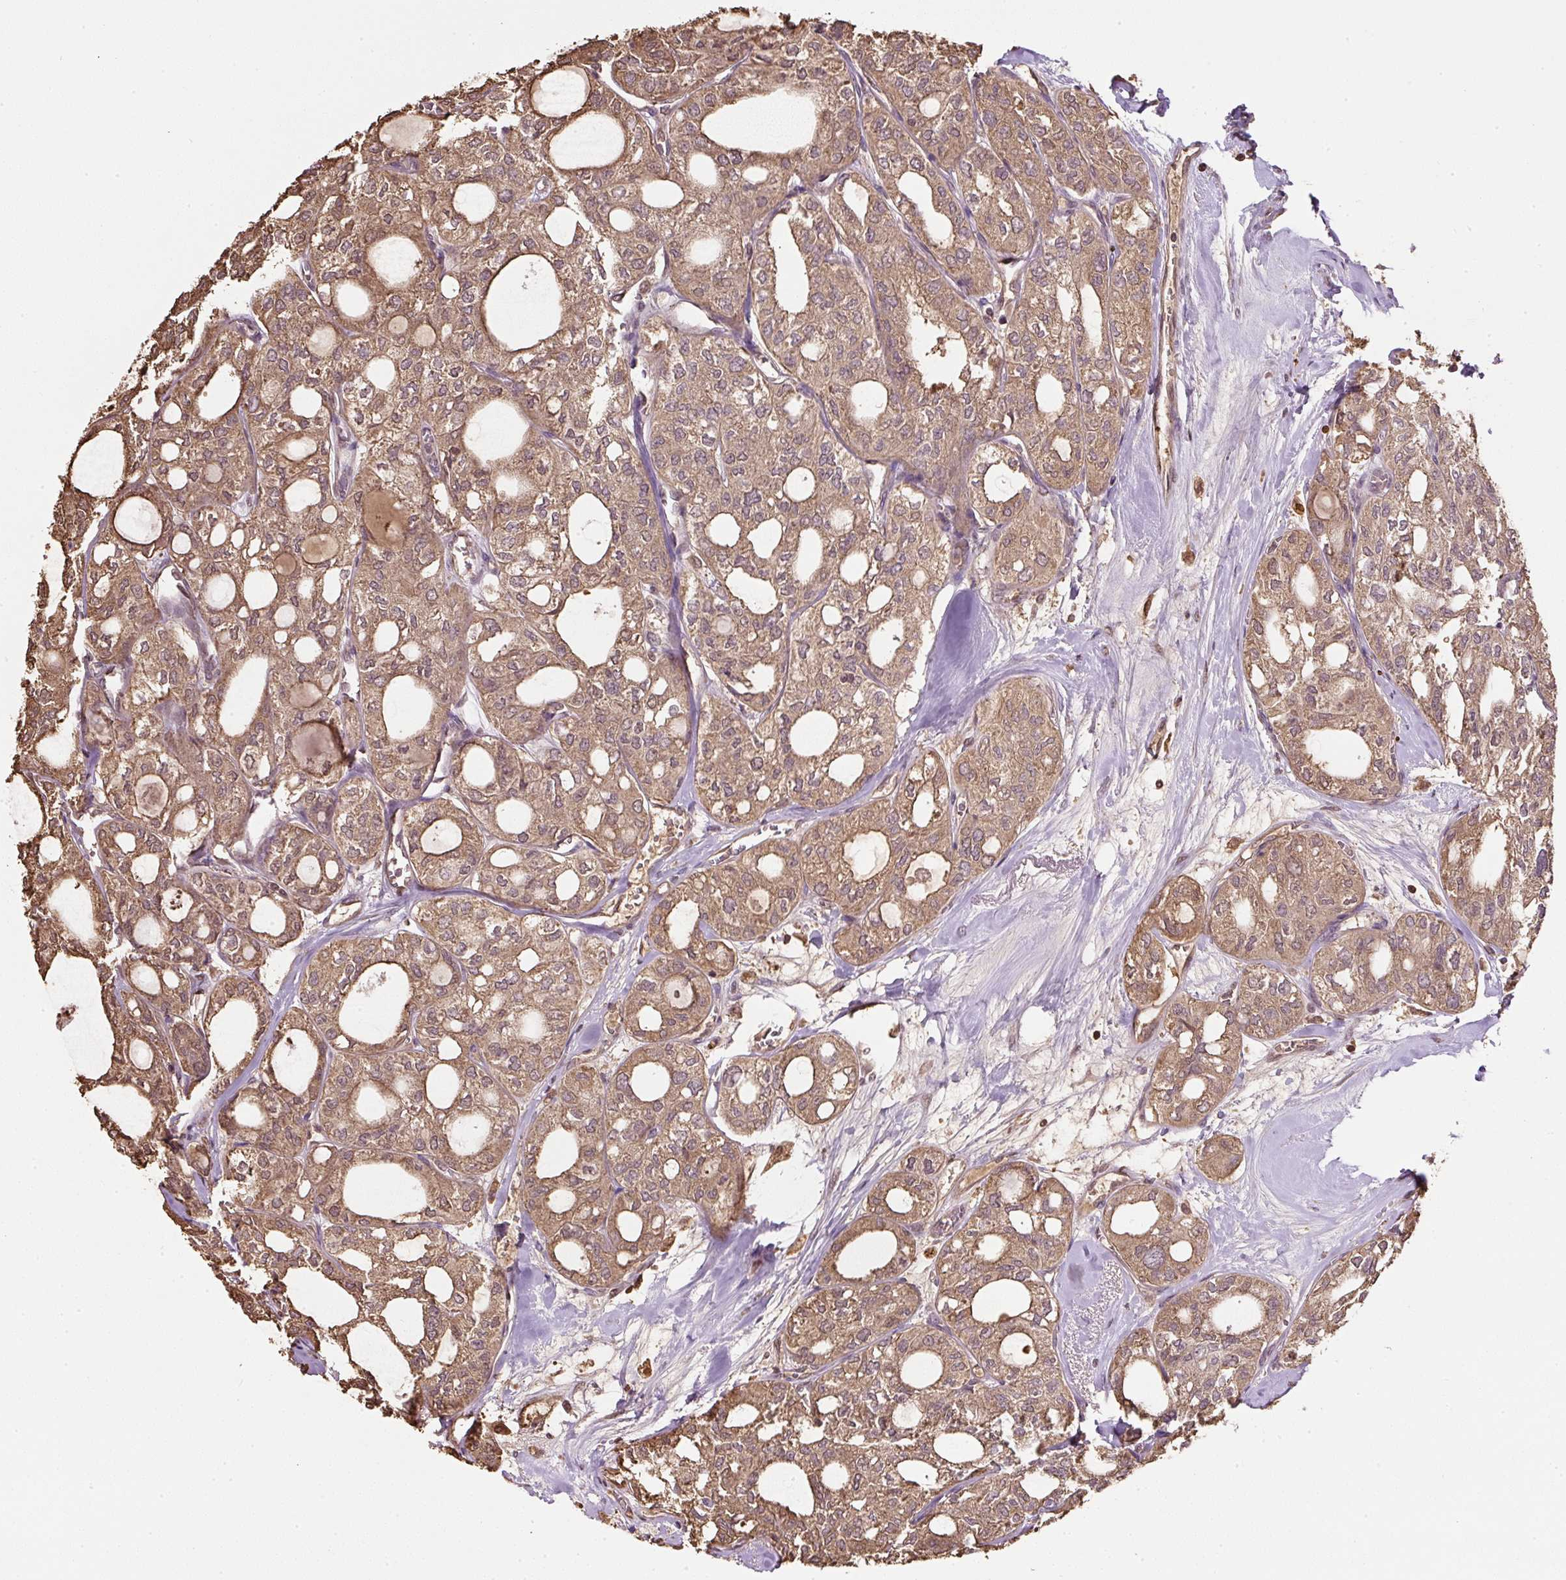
{"staining": {"intensity": "moderate", "quantity": ">75%", "location": "cytoplasmic/membranous,nuclear"}, "tissue": "thyroid cancer", "cell_type": "Tumor cells", "image_type": "cancer", "snomed": [{"axis": "morphology", "description": "Follicular adenoma carcinoma, NOS"}, {"axis": "topography", "description": "Thyroid gland"}], "caption": "Immunohistochemistry (IHC) (DAB) staining of thyroid follicular adenoma carcinoma displays moderate cytoplasmic/membranous and nuclear protein expression in approximately >75% of tumor cells.", "gene": "TMEM170B", "patient": {"sex": "male", "age": 75}}